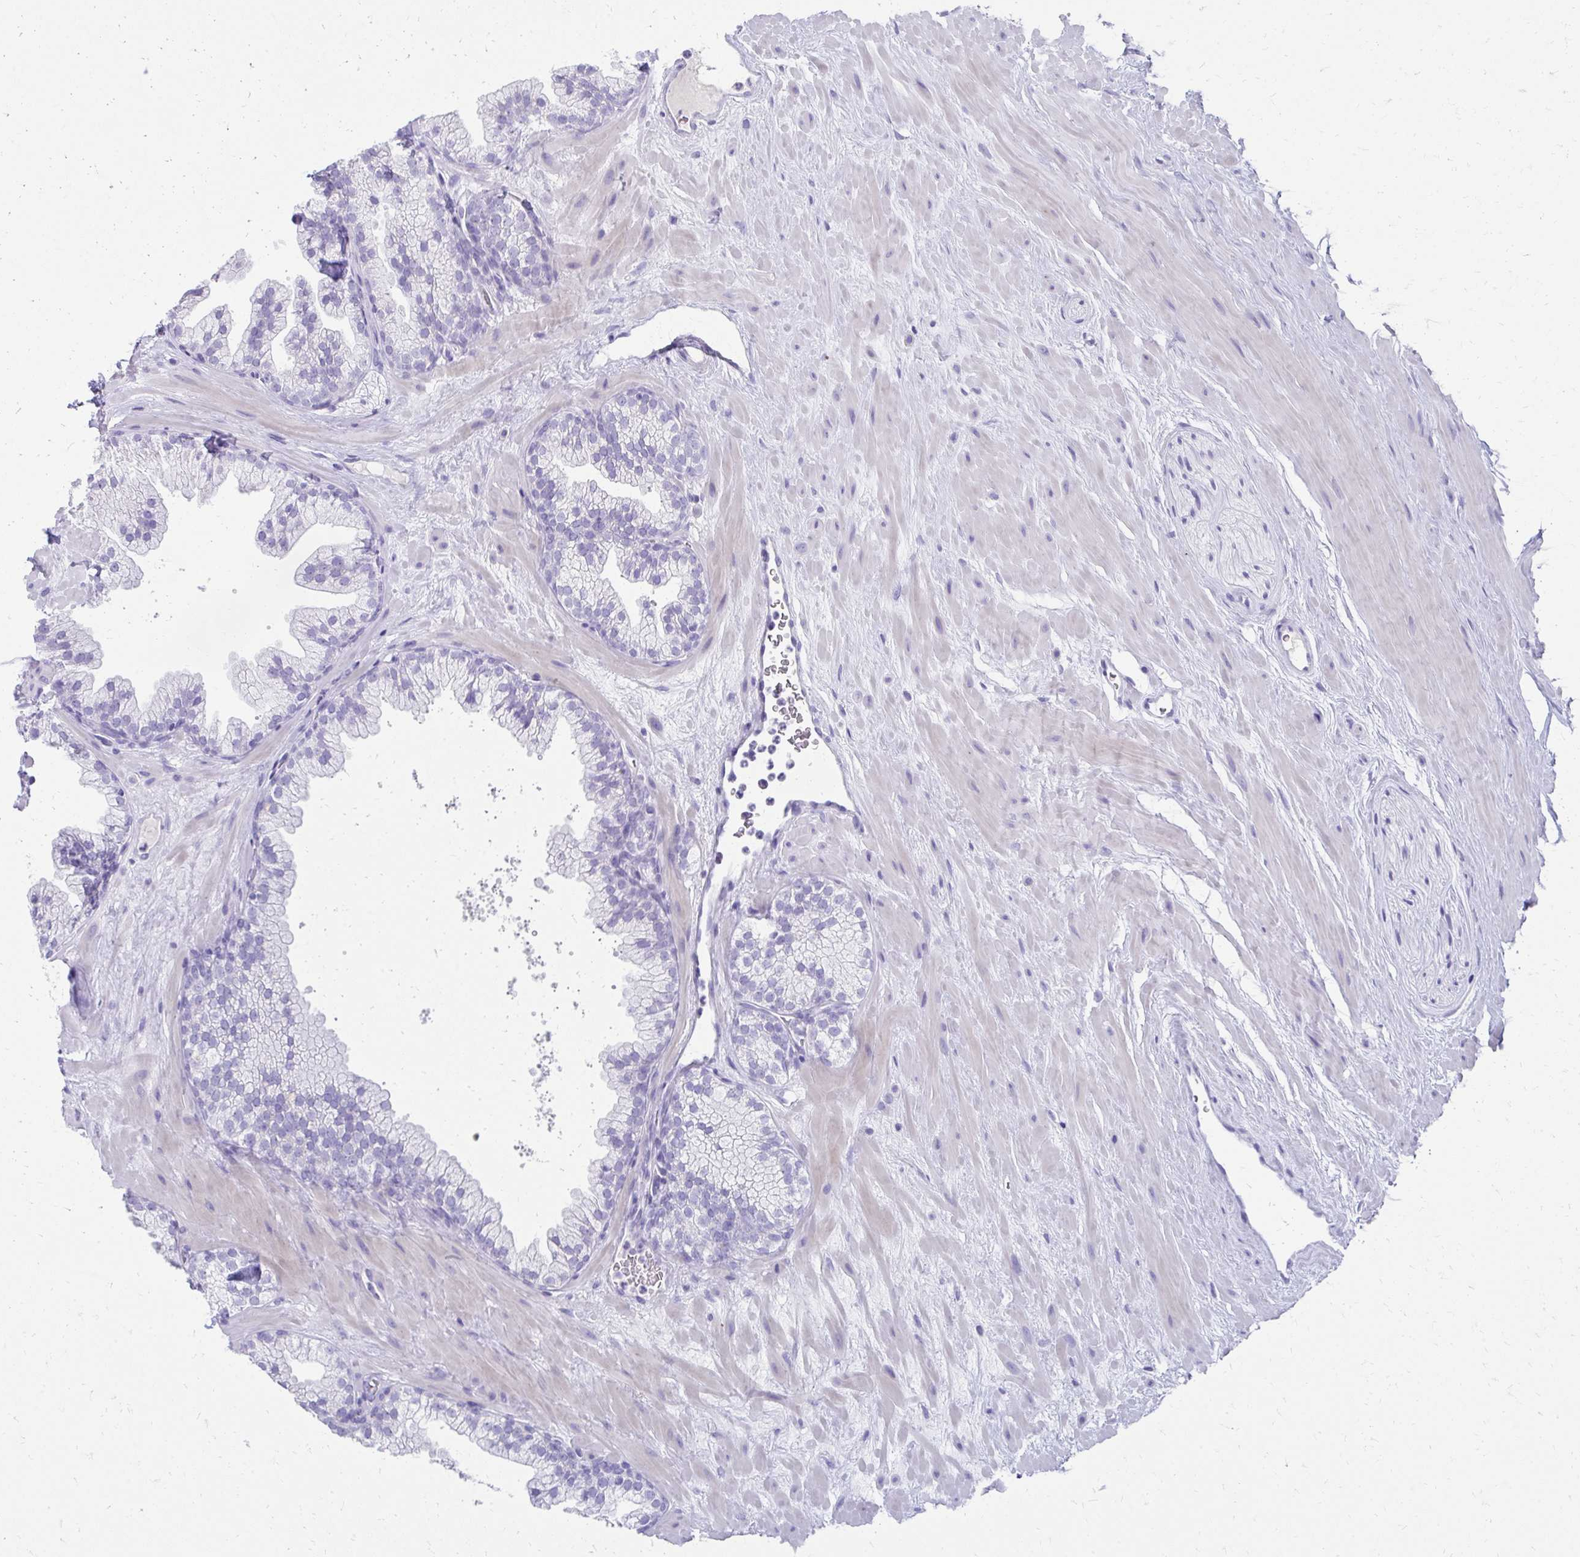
{"staining": {"intensity": "negative", "quantity": "none", "location": "none"}, "tissue": "prostate", "cell_type": "Glandular cells", "image_type": "normal", "snomed": [{"axis": "morphology", "description": "Normal tissue, NOS"}, {"axis": "topography", "description": "Prostate"}, {"axis": "topography", "description": "Peripheral nerve tissue"}], "caption": "High power microscopy photomicrograph of an IHC micrograph of unremarkable prostate, revealing no significant expression in glandular cells.", "gene": "SEC14L3", "patient": {"sex": "male", "age": 61}}